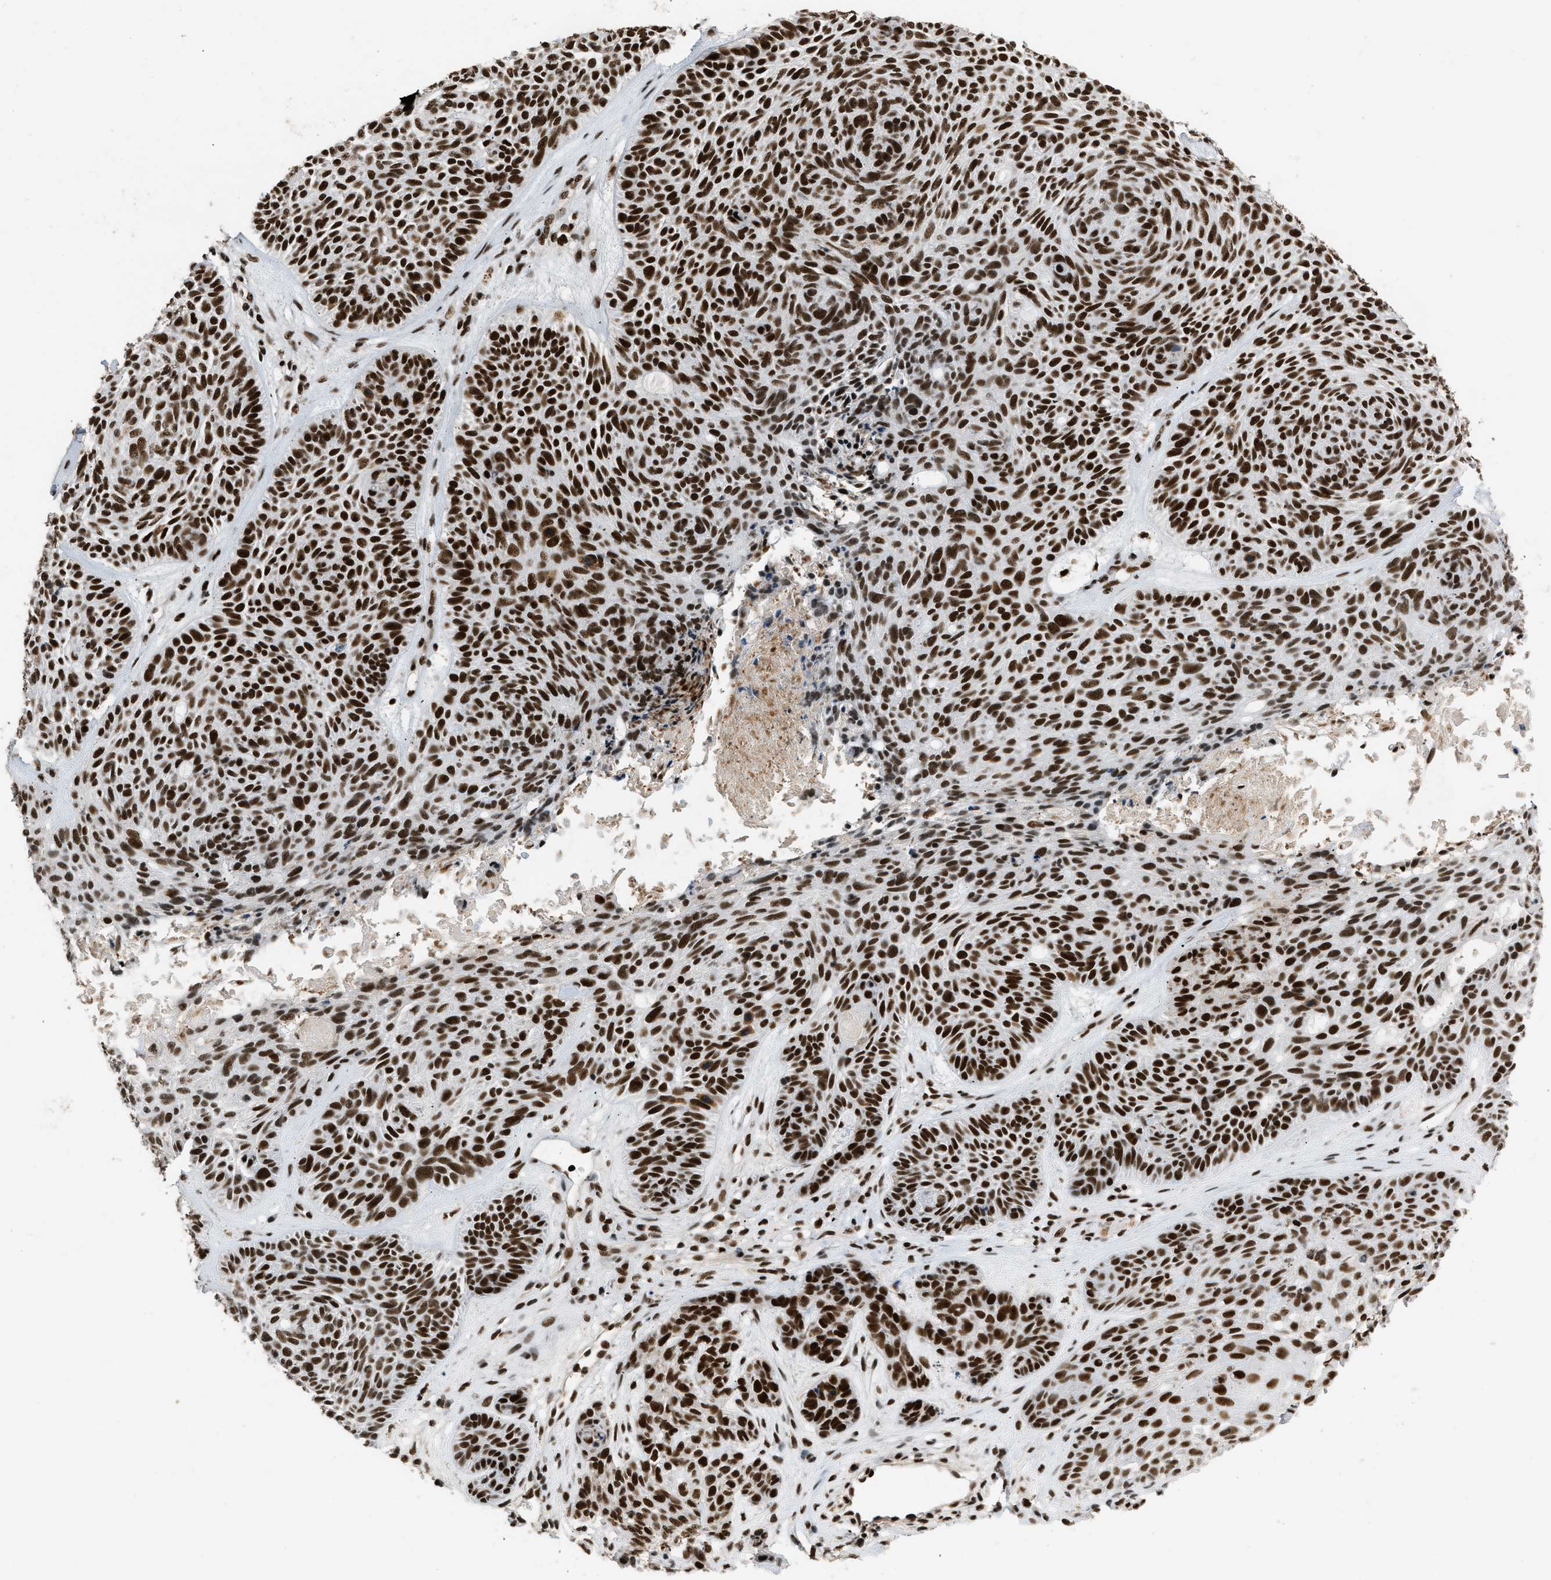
{"staining": {"intensity": "strong", "quantity": ">75%", "location": "nuclear"}, "tissue": "skin cancer", "cell_type": "Tumor cells", "image_type": "cancer", "snomed": [{"axis": "morphology", "description": "Basal cell carcinoma"}, {"axis": "topography", "description": "Skin"}], "caption": "Immunohistochemical staining of human skin basal cell carcinoma exhibits high levels of strong nuclear protein positivity in approximately >75% of tumor cells.", "gene": "SMARCB1", "patient": {"sex": "male", "age": 55}}